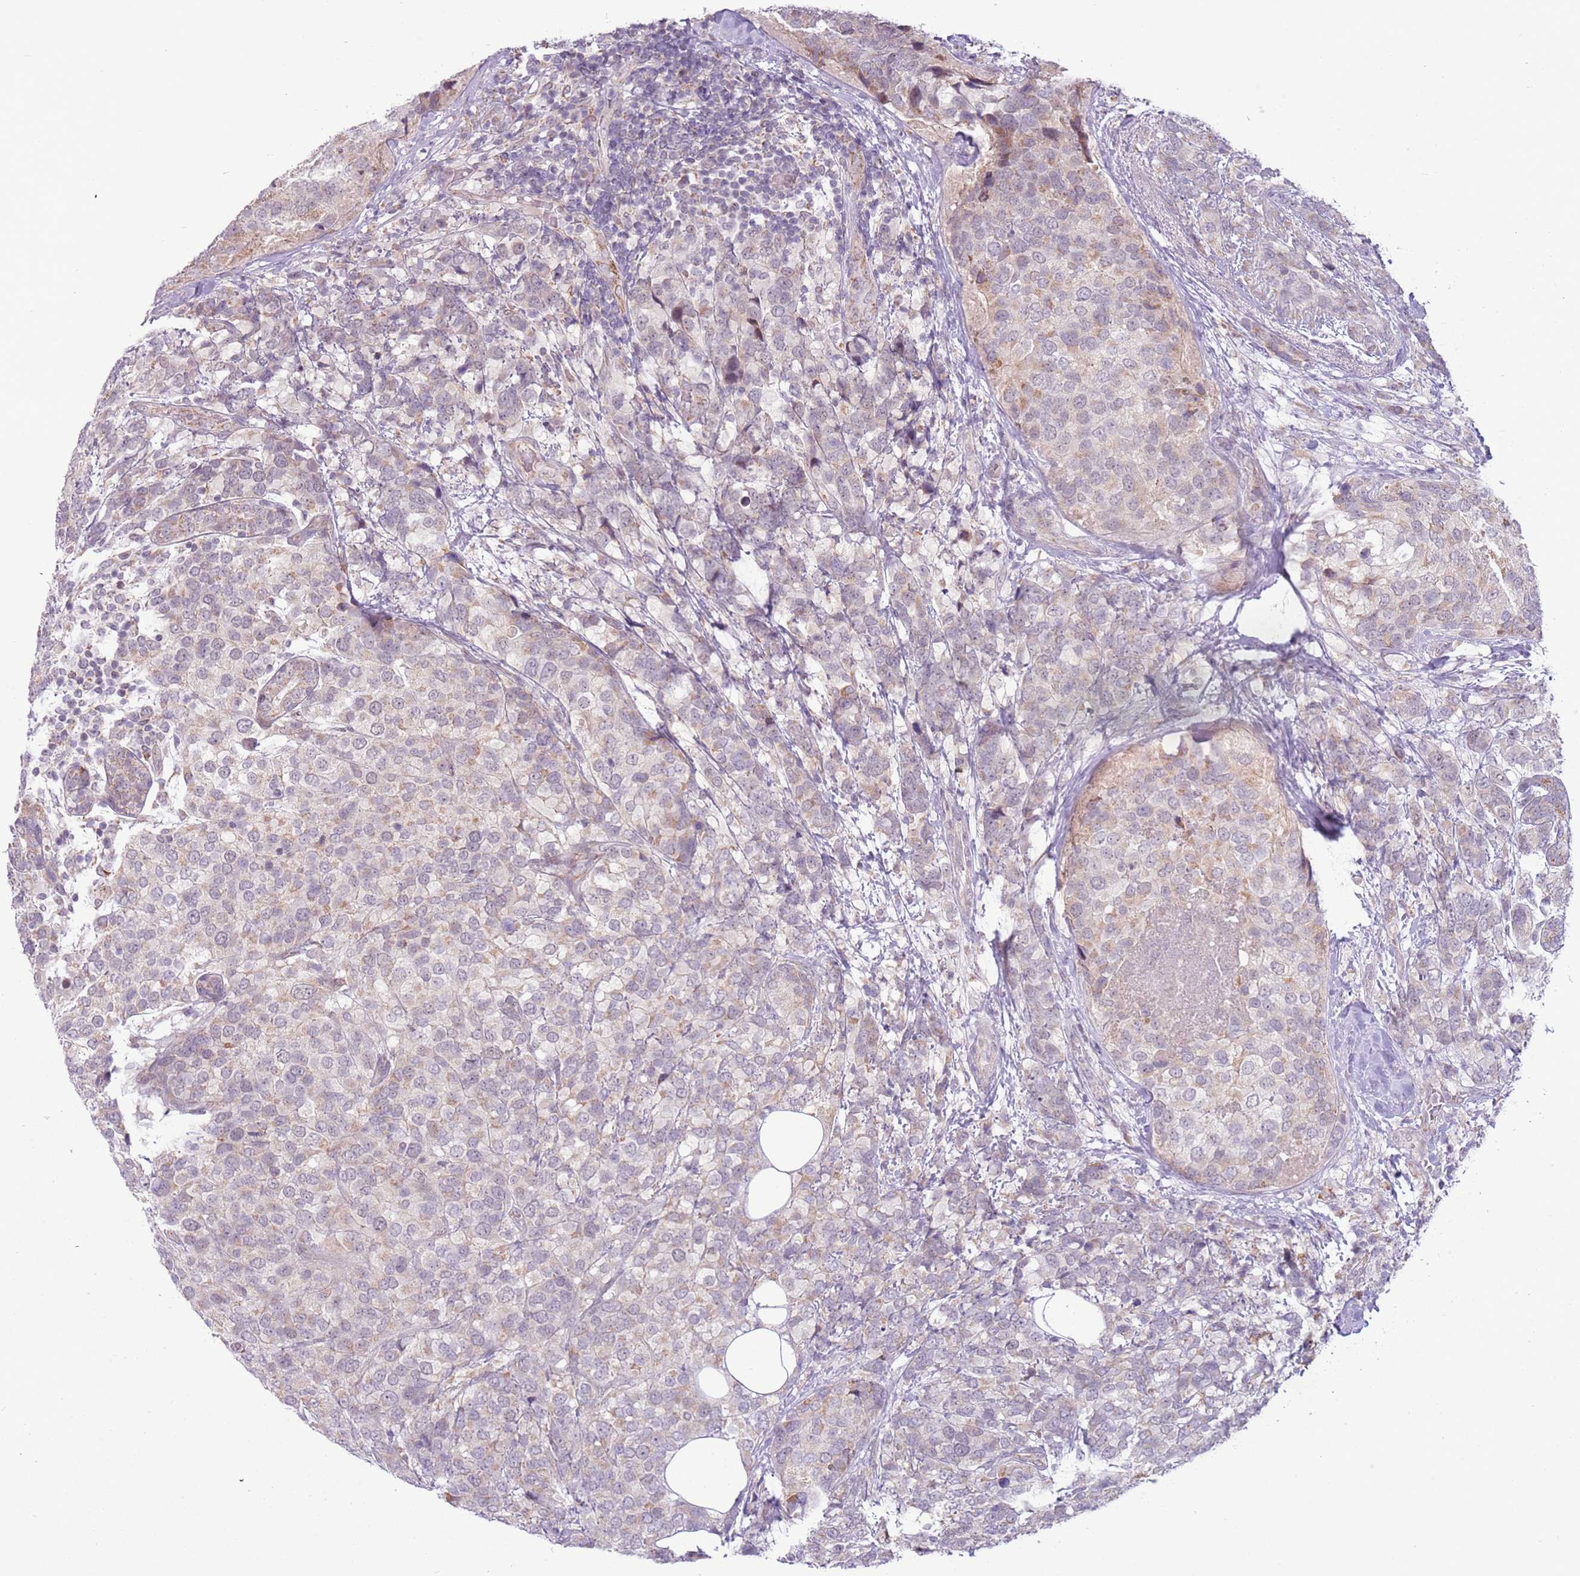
{"staining": {"intensity": "weak", "quantity": "<25%", "location": "cytoplasmic/membranous"}, "tissue": "breast cancer", "cell_type": "Tumor cells", "image_type": "cancer", "snomed": [{"axis": "morphology", "description": "Lobular carcinoma"}, {"axis": "topography", "description": "Breast"}], "caption": "This is an immunohistochemistry histopathology image of breast cancer (lobular carcinoma). There is no staining in tumor cells.", "gene": "MLLT11", "patient": {"sex": "female", "age": 59}}